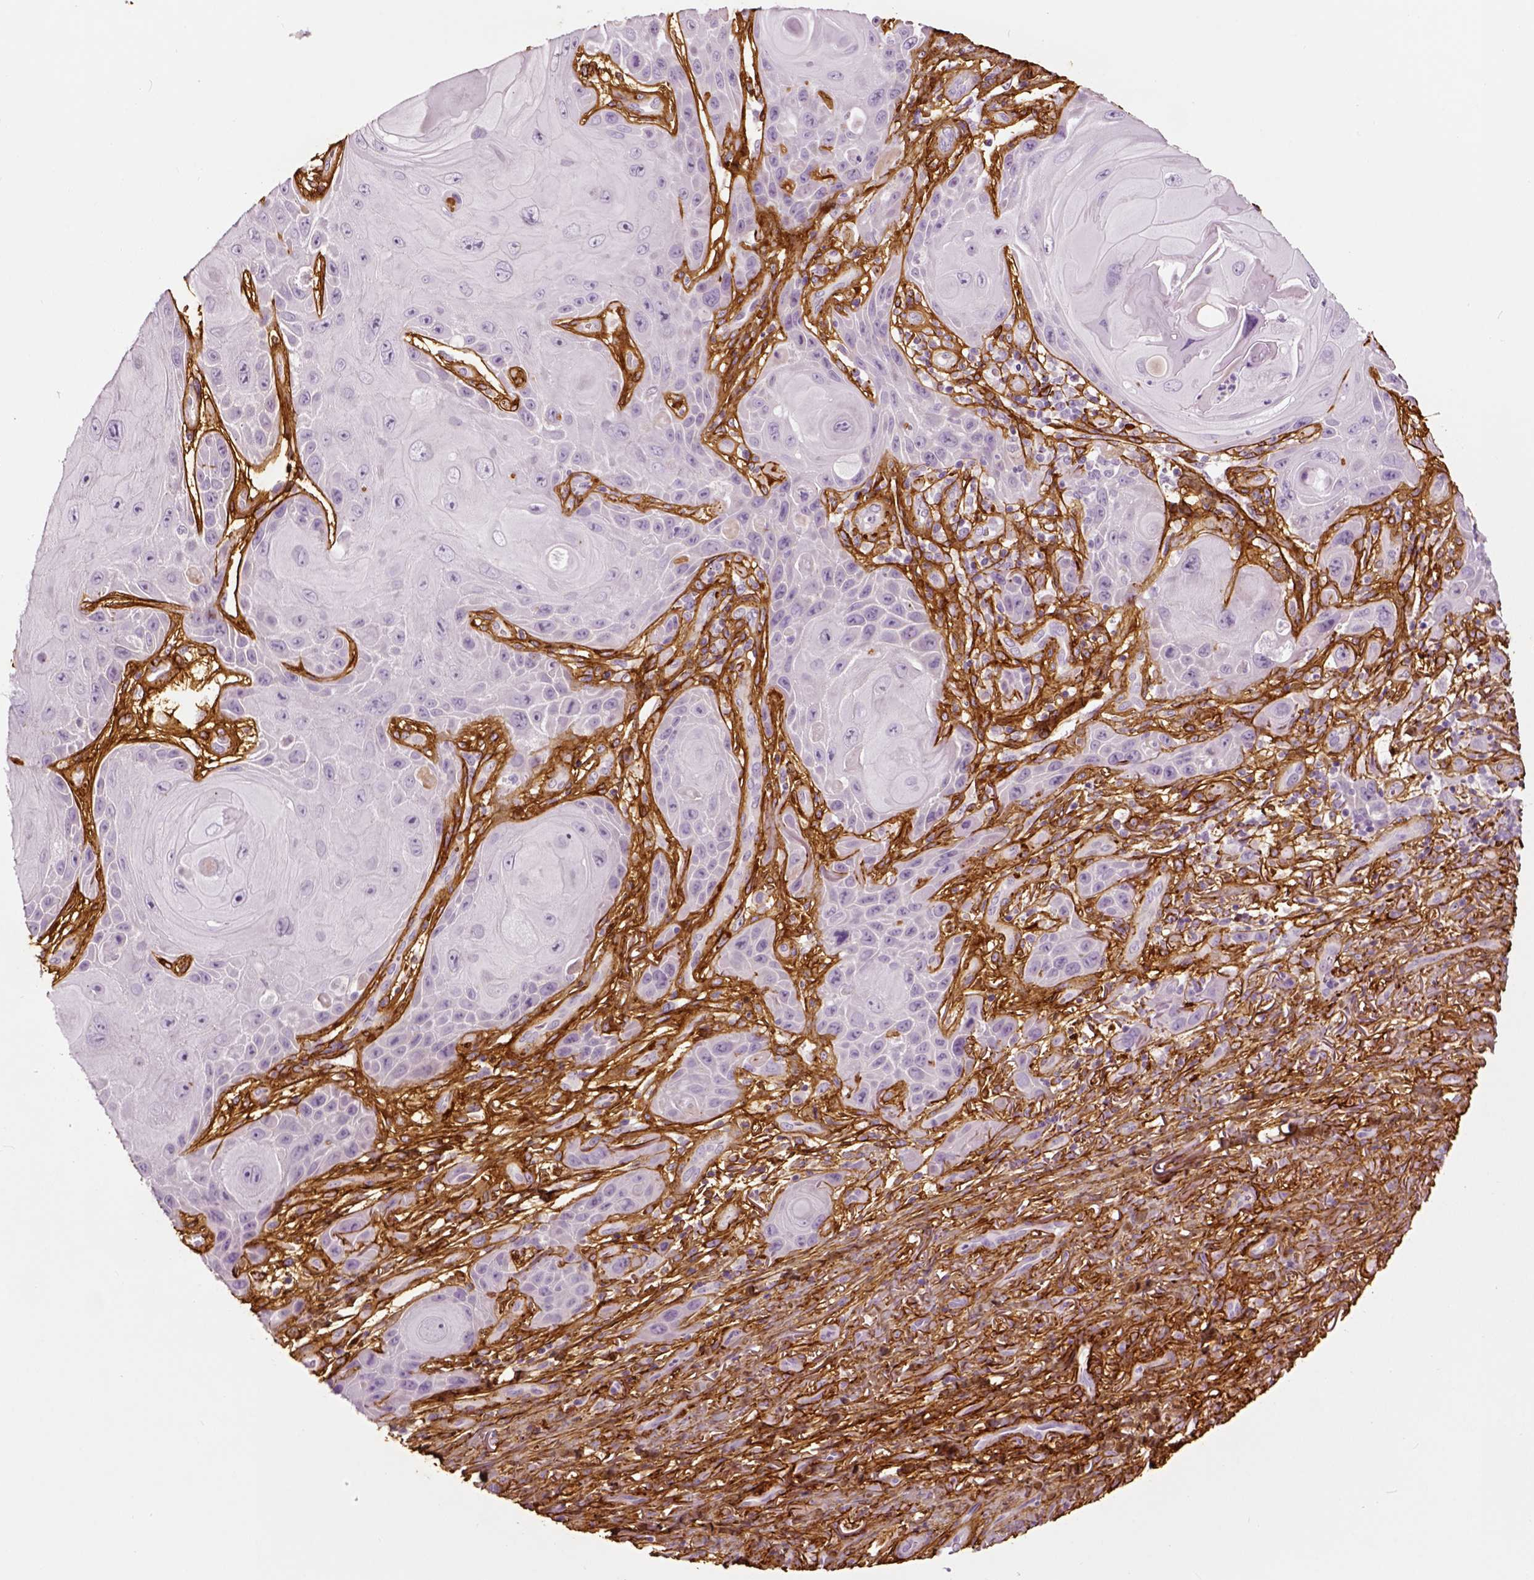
{"staining": {"intensity": "negative", "quantity": "none", "location": "none"}, "tissue": "skin cancer", "cell_type": "Tumor cells", "image_type": "cancer", "snomed": [{"axis": "morphology", "description": "Squamous cell carcinoma, NOS"}, {"axis": "topography", "description": "Skin"}], "caption": "This histopathology image is of skin squamous cell carcinoma stained with immunohistochemistry (IHC) to label a protein in brown with the nuclei are counter-stained blue. There is no staining in tumor cells.", "gene": "COL6A2", "patient": {"sex": "female", "age": 94}}